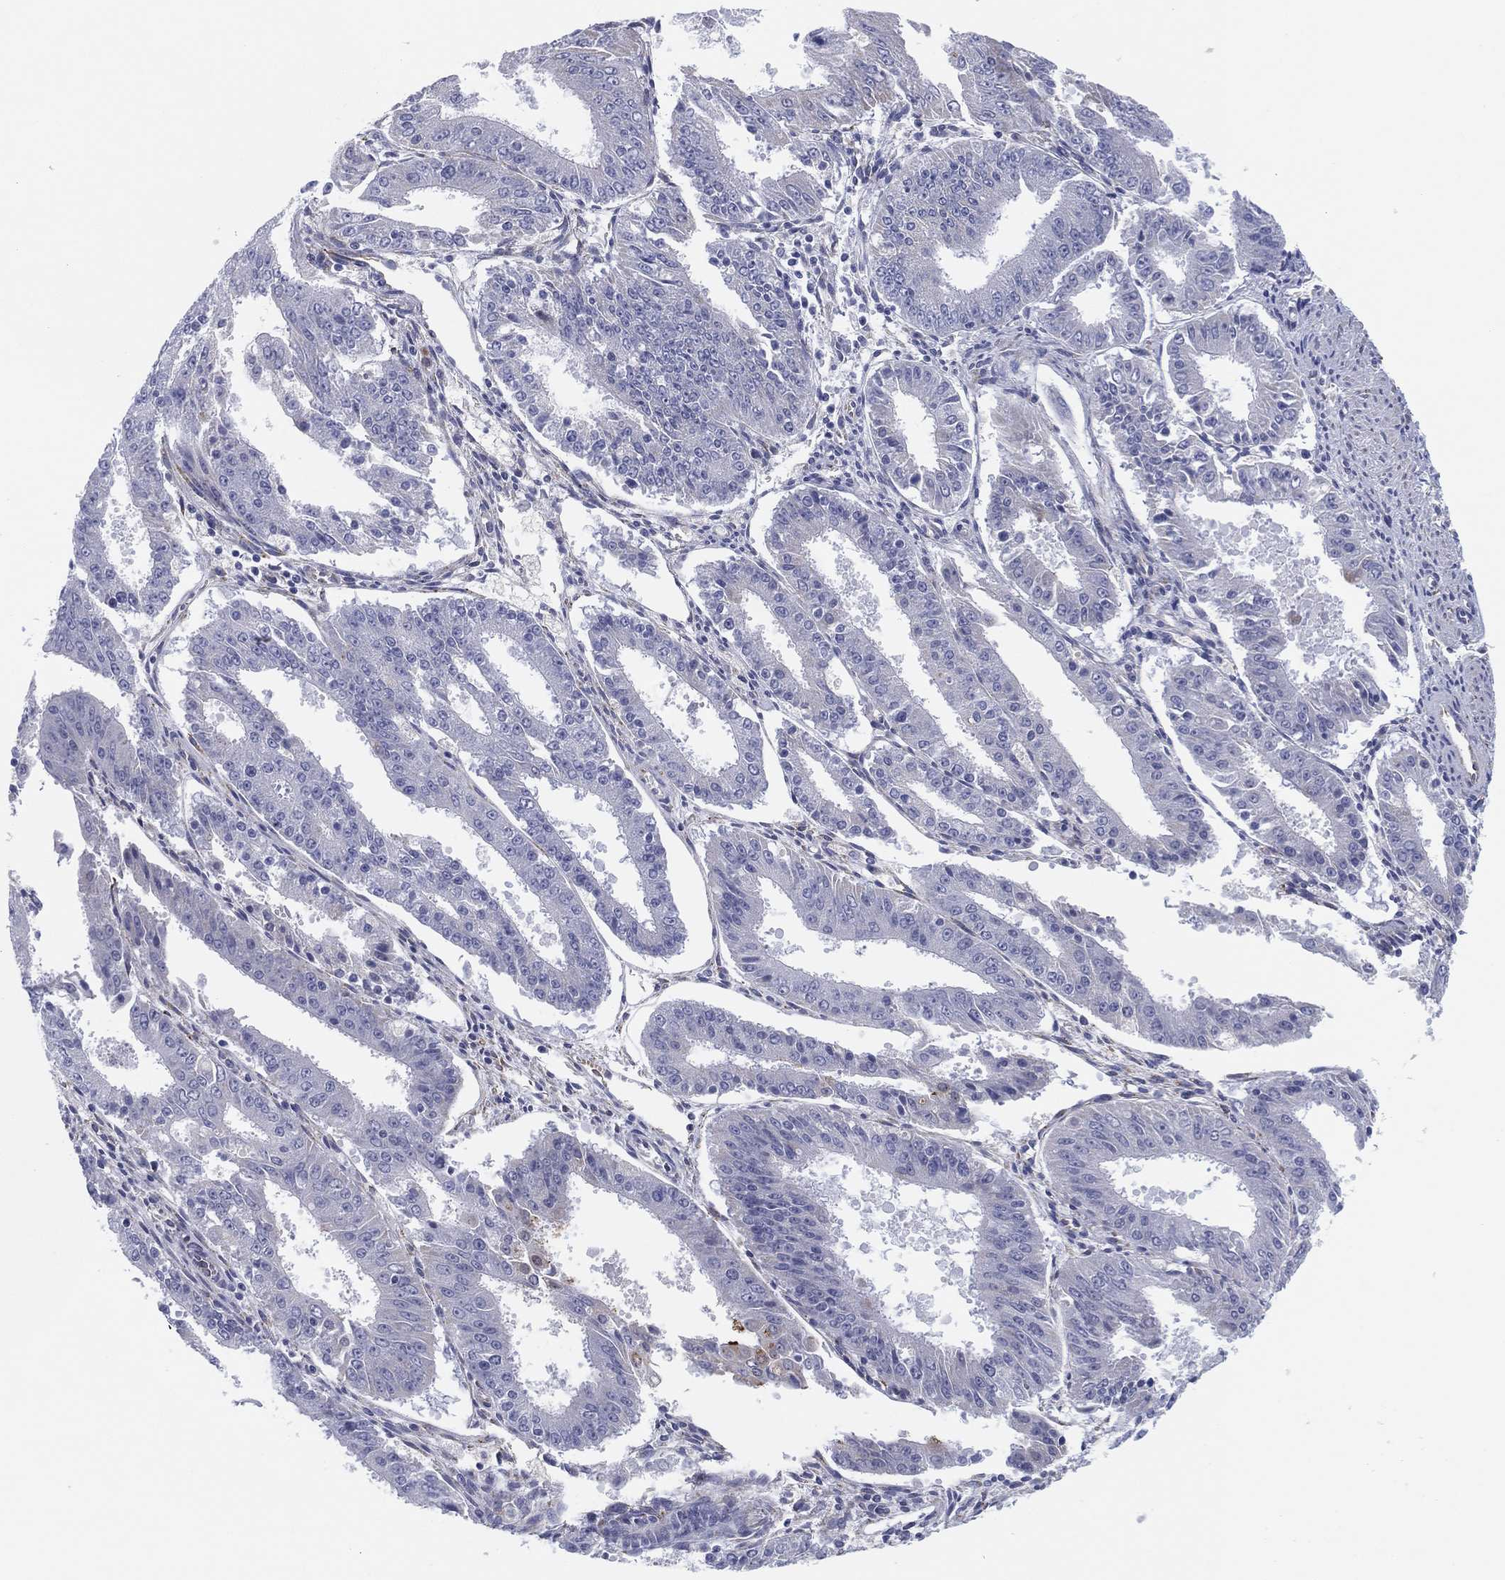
{"staining": {"intensity": "negative", "quantity": "none", "location": "none"}, "tissue": "ovarian cancer", "cell_type": "Tumor cells", "image_type": "cancer", "snomed": [{"axis": "morphology", "description": "Carcinoma, endometroid"}, {"axis": "topography", "description": "Ovary"}], "caption": "IHC histopathology image of endometroid carcinoma (ovarian) stained for a protein (brown), which demonstrates no staining in tumor cells.", "gene": "MLF1", "patient": {"sex": "female", "age": 42}}